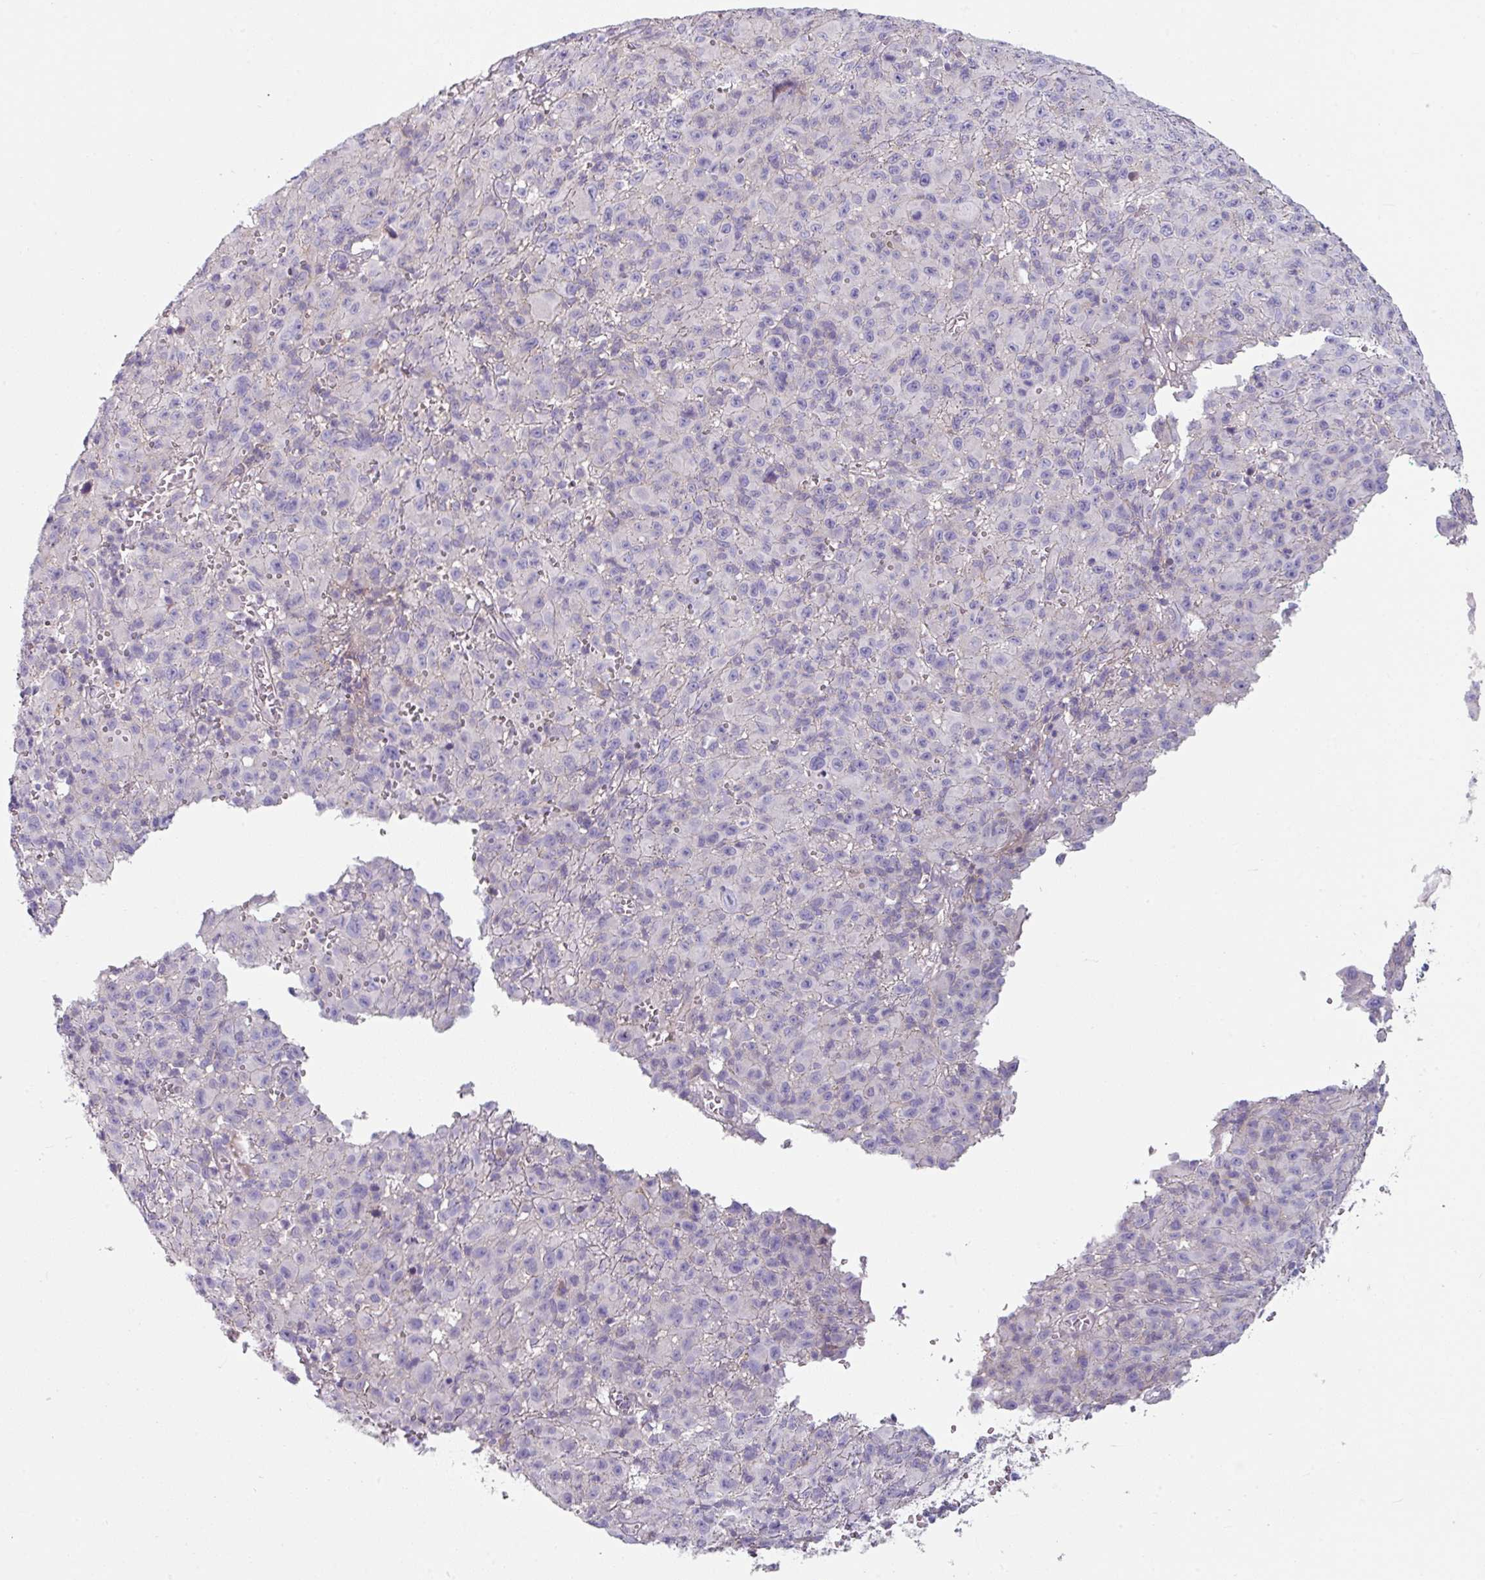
{"staining": {"intensity": "negative", "quantity": "none", "location": "none"}, "tissue": "melanoma", "cell_type": "Tumor cells", "image_type": "cancer", "snomed": [{"axis": "morphology", "description": "Malignant melanoma, NOS"}, {"axis": "topography", "description": "Skin"}], "caption": "This is an IHC micrograph of human malignant melanoma. There is no positivity in tumor cells.", "gene": "TMEM132A", "patient": {"sex": "male", "age": 46}}